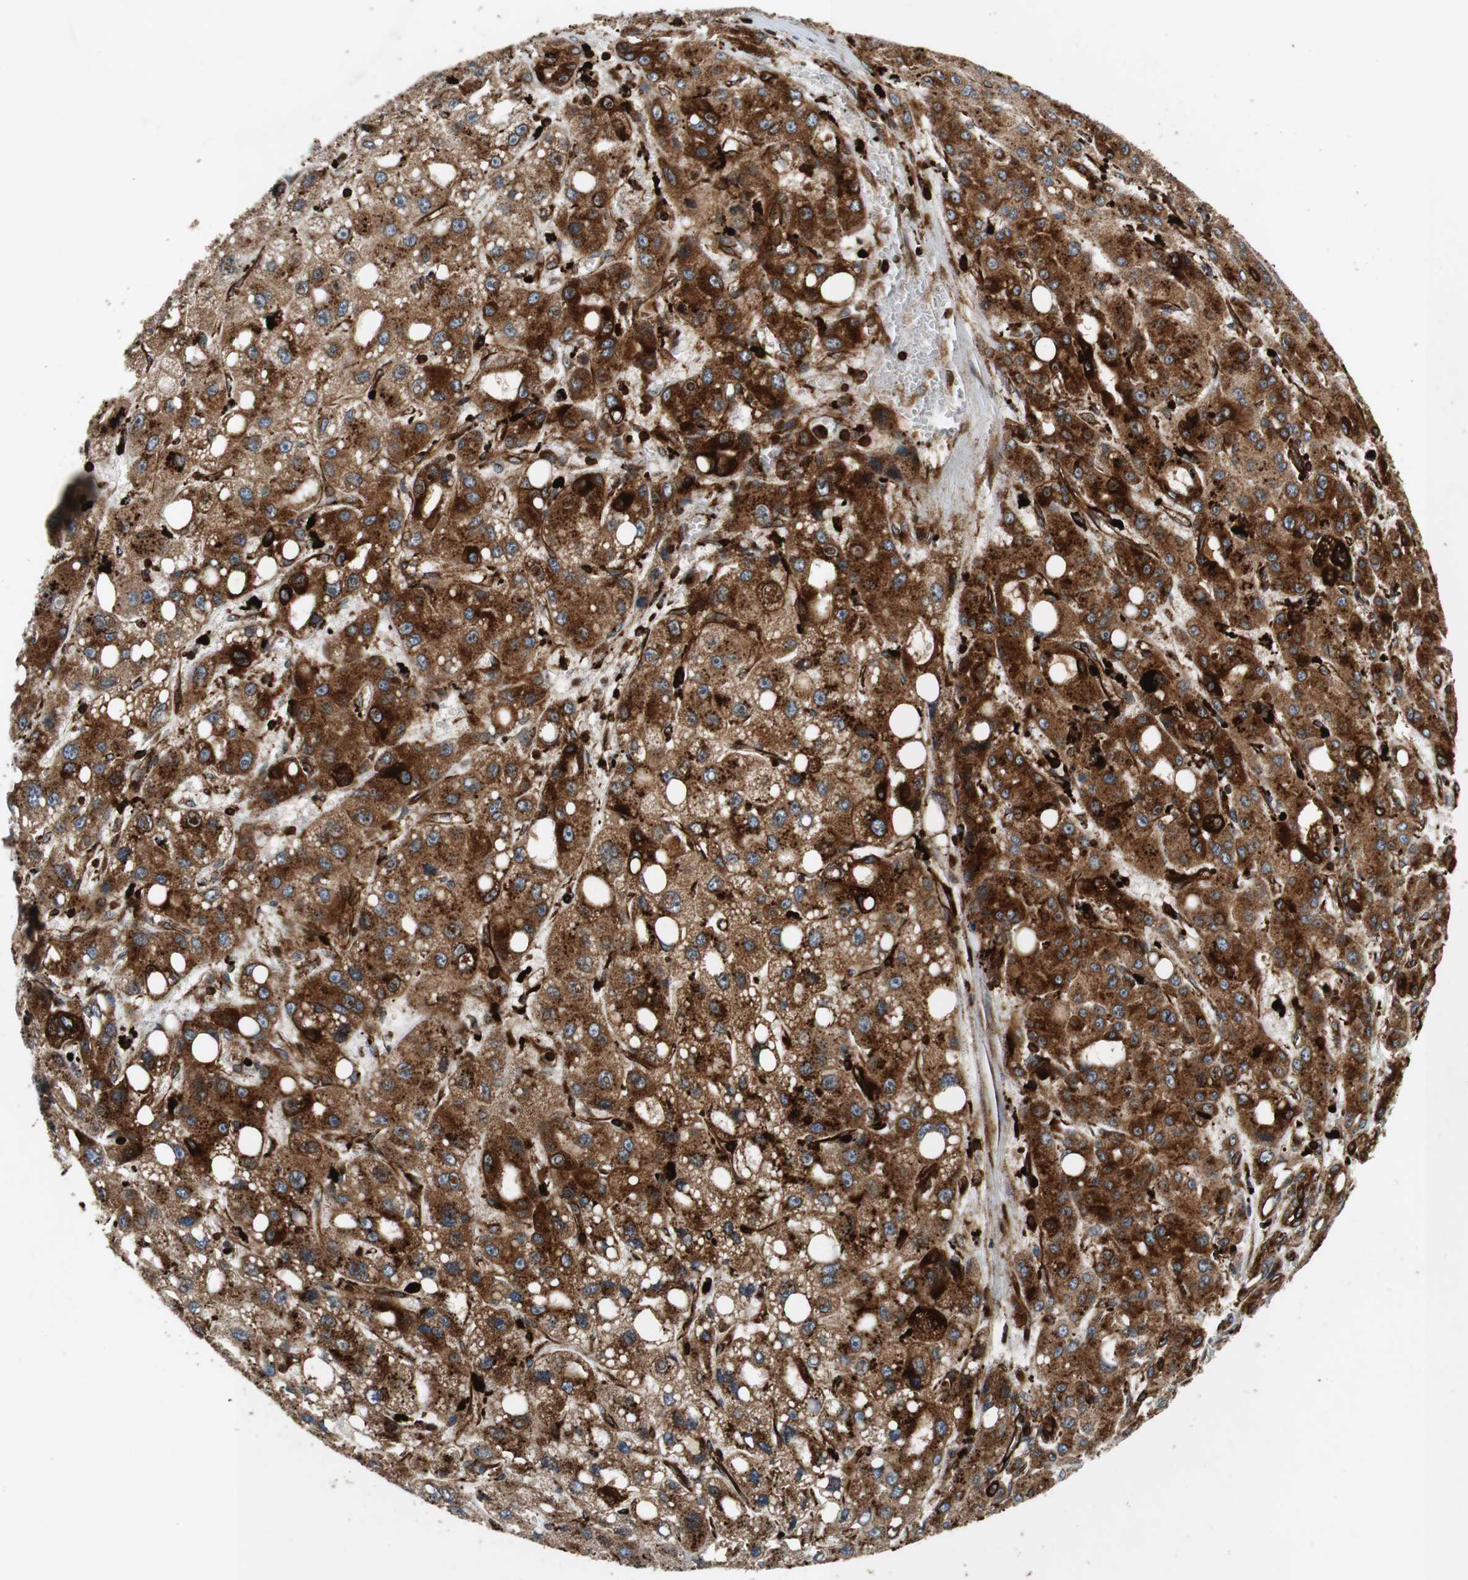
{"staining": {"intensity": "strong", "quantity": ">75%", "location": "cytoplasmic/membranous"}, "tissue": "liver cancer", "cell_type": "Tumor cells", "image_type": "cancer", "snomed": [{"axis": "morphology", "description": "Carcinoma, Hepatocellular, NOS"}, {"axis": "topography", "description": "Liver"}], "caption": "Protein expression analysis of liver cancer exhibits strong cytoplasmic/membranous positivity in approximately >75% of tumor cells.", "gene": "TUBA4A", "patient": {"sex": "male", "age": 55}}